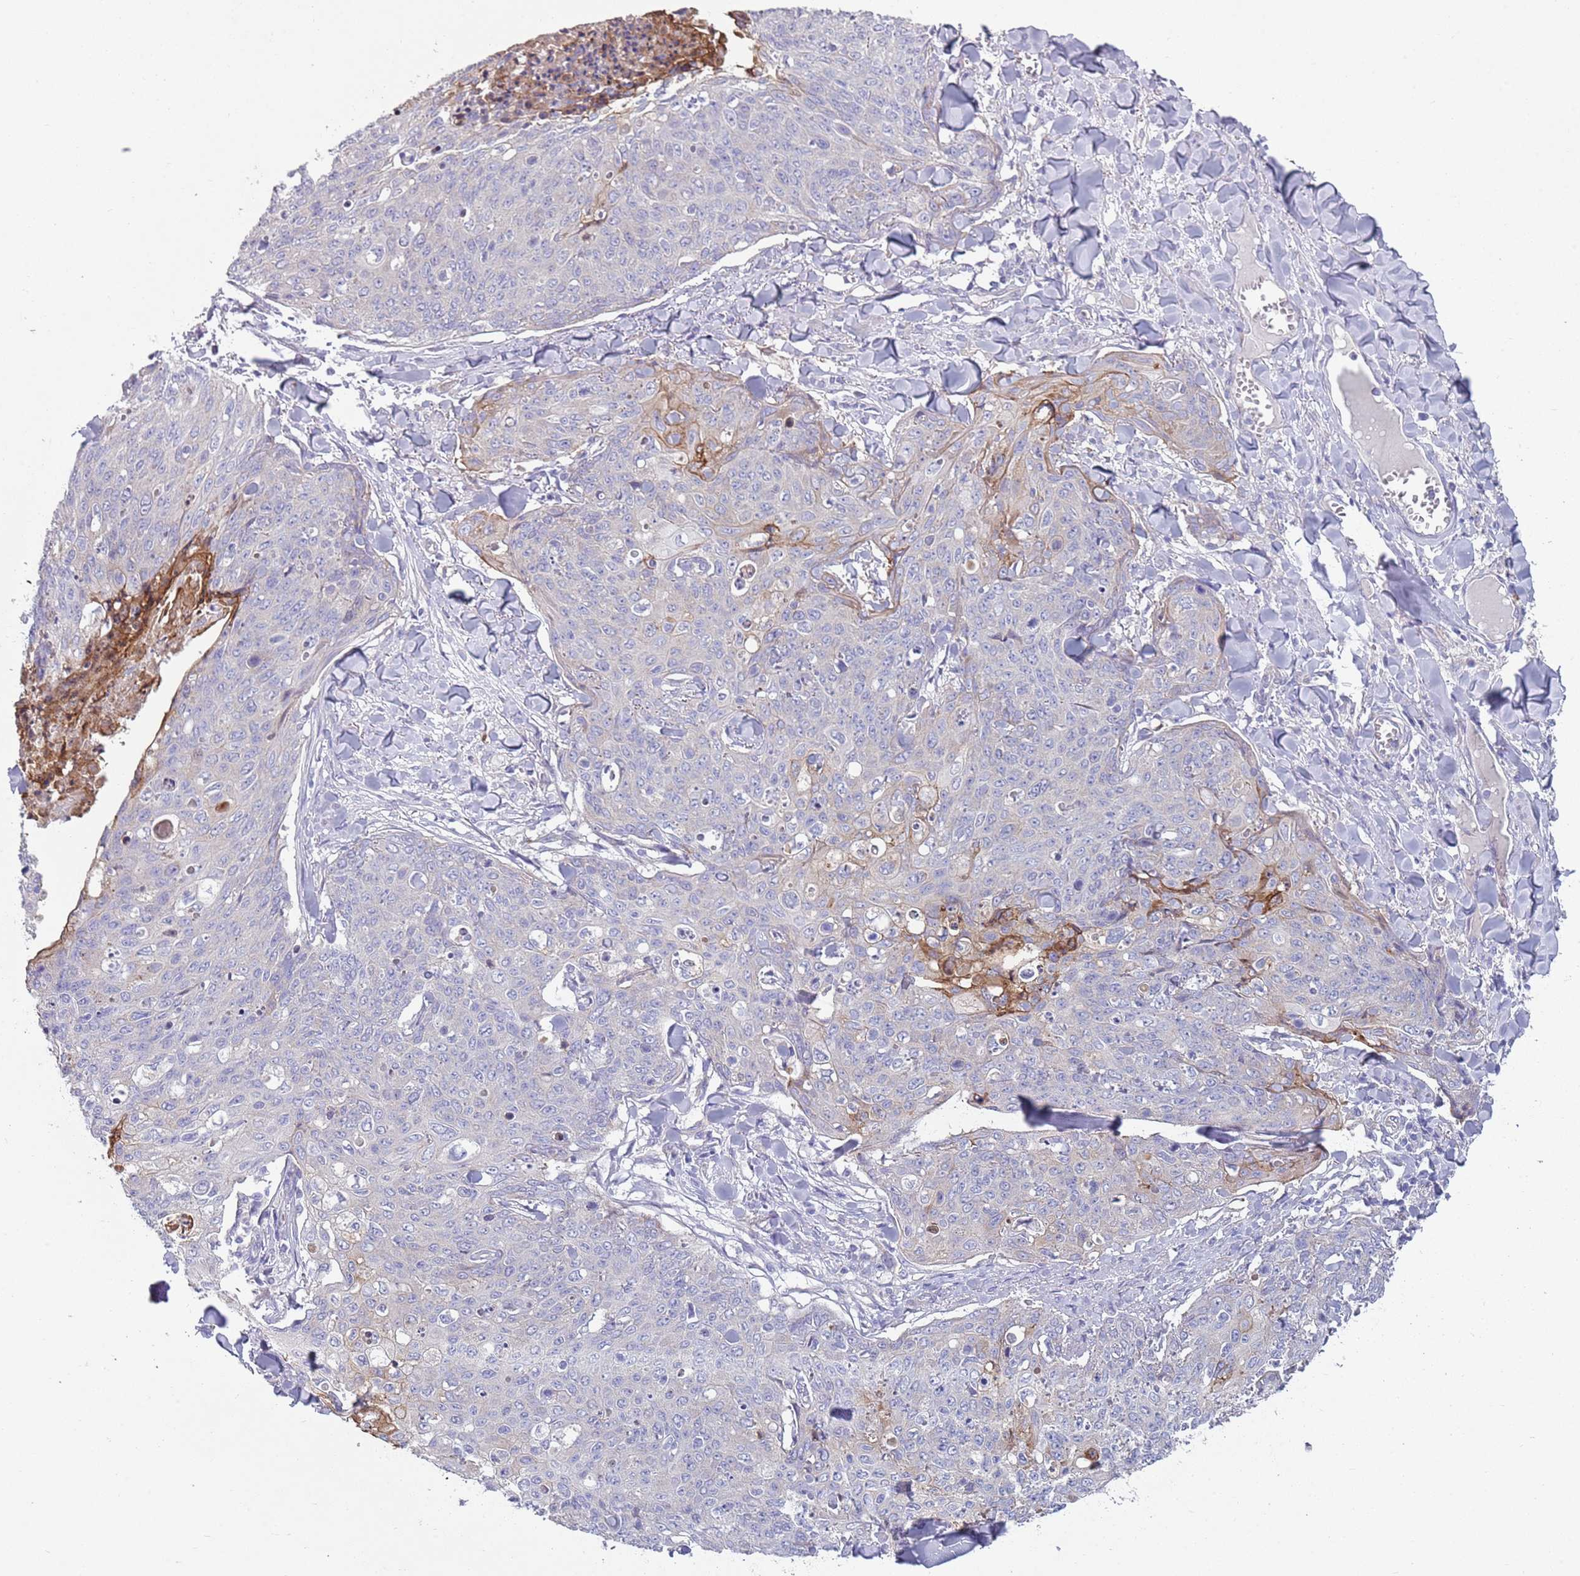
{"staining": {"intensity": "weak", "quantity": "<25%", "location": "cytoplasmic/membranous"}, "tissue": "skin cancer", "cell_type": "Tumor cells", "image_type": "cancer", "snomed": [{"axis": "morphology", "description": "Squamous cell carcinoma, NOS"}, {"axis": "topography", "description": "Skin"}, {"axis": "topography", "description": "Vulva"}], "caption": "Immunohistochemistry (IHC) of human skin cancer demonstrates no expression in tumor cells.", "gene": "ZNF583", "patient": {"sex": "female", "age": 85}}